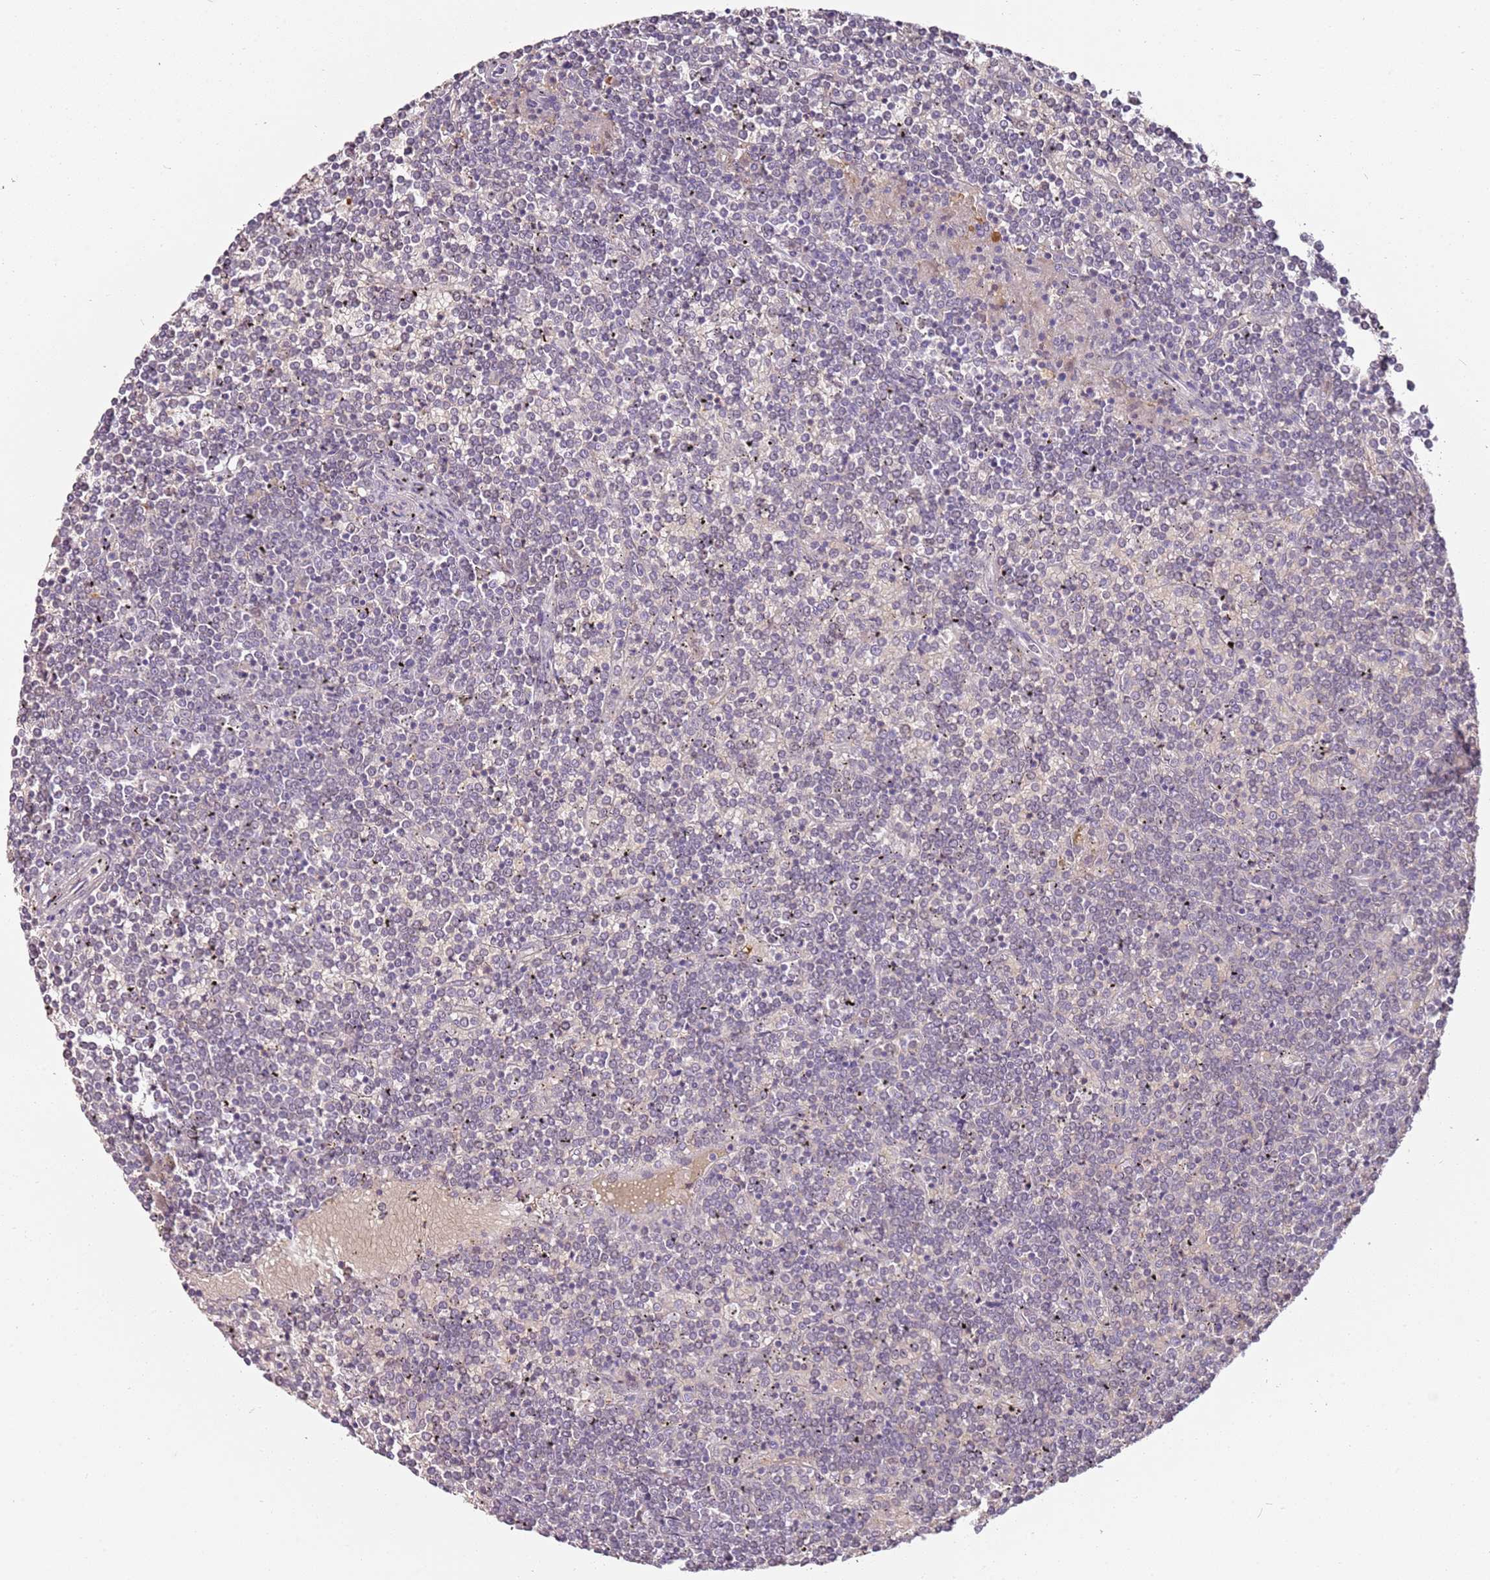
{"staining": {"intensity": "negative", "quantity": "none", "location": "none"}, "tissue": "lymphoma", "cell_type": "Tumor cells", "image_type": "cancer", "snomed": [{"axis": "morphology", "description": "Malignant lymphoma, non-Hodgkin's type, Low grade"}, {"axis": "topography", "description": "Spleen"}], "caption": "Photomicrograph shows no significant protein positivity in tumor cells of lymphoma. (Immunohistochemistry, brightfield microscopy, high magnification).", "gene": "MDH1", "patient": {"sex": "female", "age": 19}}